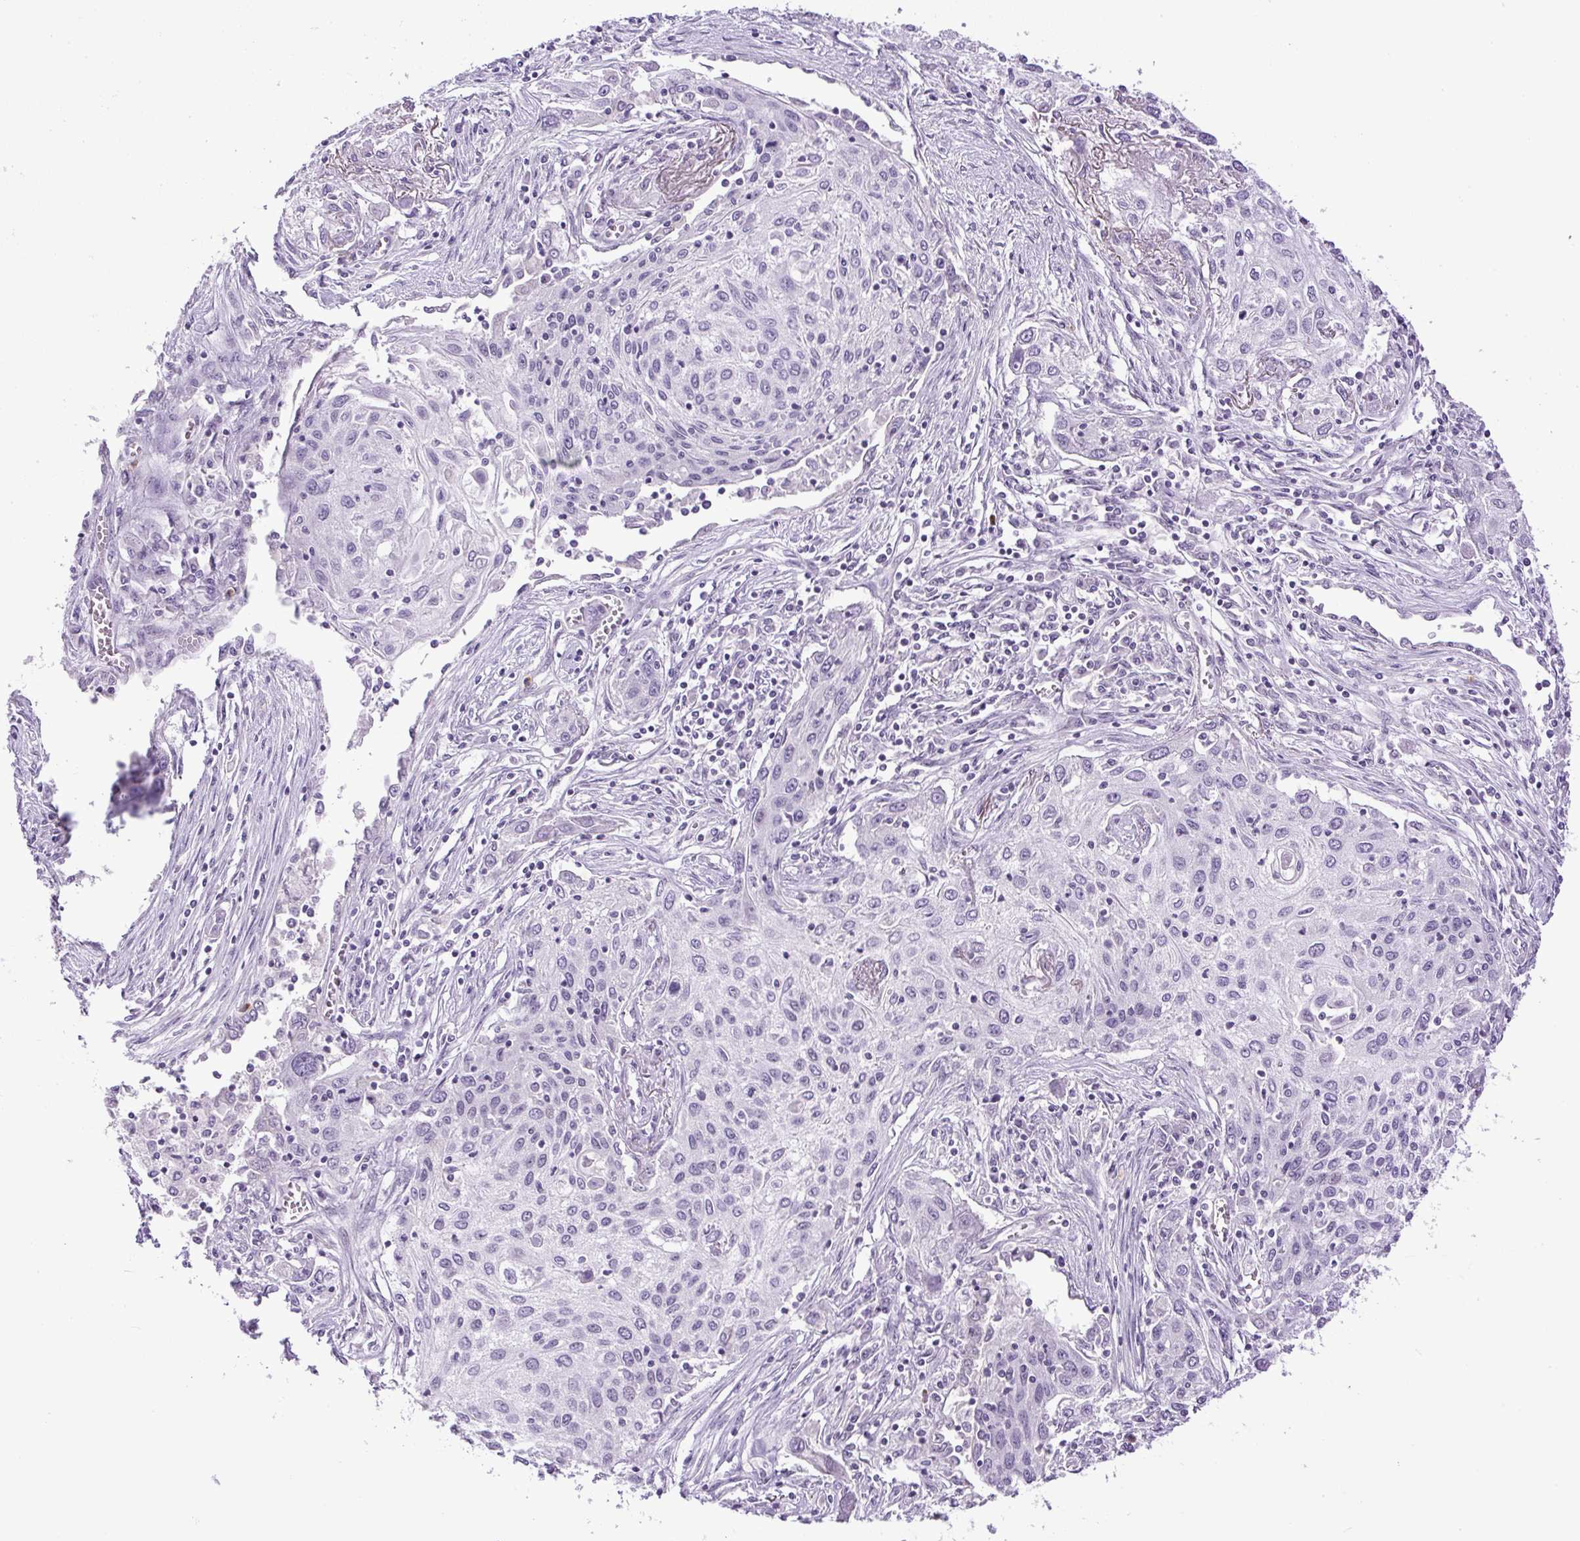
{"staining": {"intensity": "negative", "quantity": "none", "location": "none"}, "tissue": "lung cancer", "cell_type": "Tumor cells", "image_type": "cancer", "snomed": [{"axis": "morphology", "description": "Squamous cell carcinoma, NOS"}, {"axis": "topography", "description": "Lung"}], "caption": "Tumor cells show no significant protein expression in lung cancer.", "gene": "RHBDD2", "patient": {"sex": "female", "age": 69}}